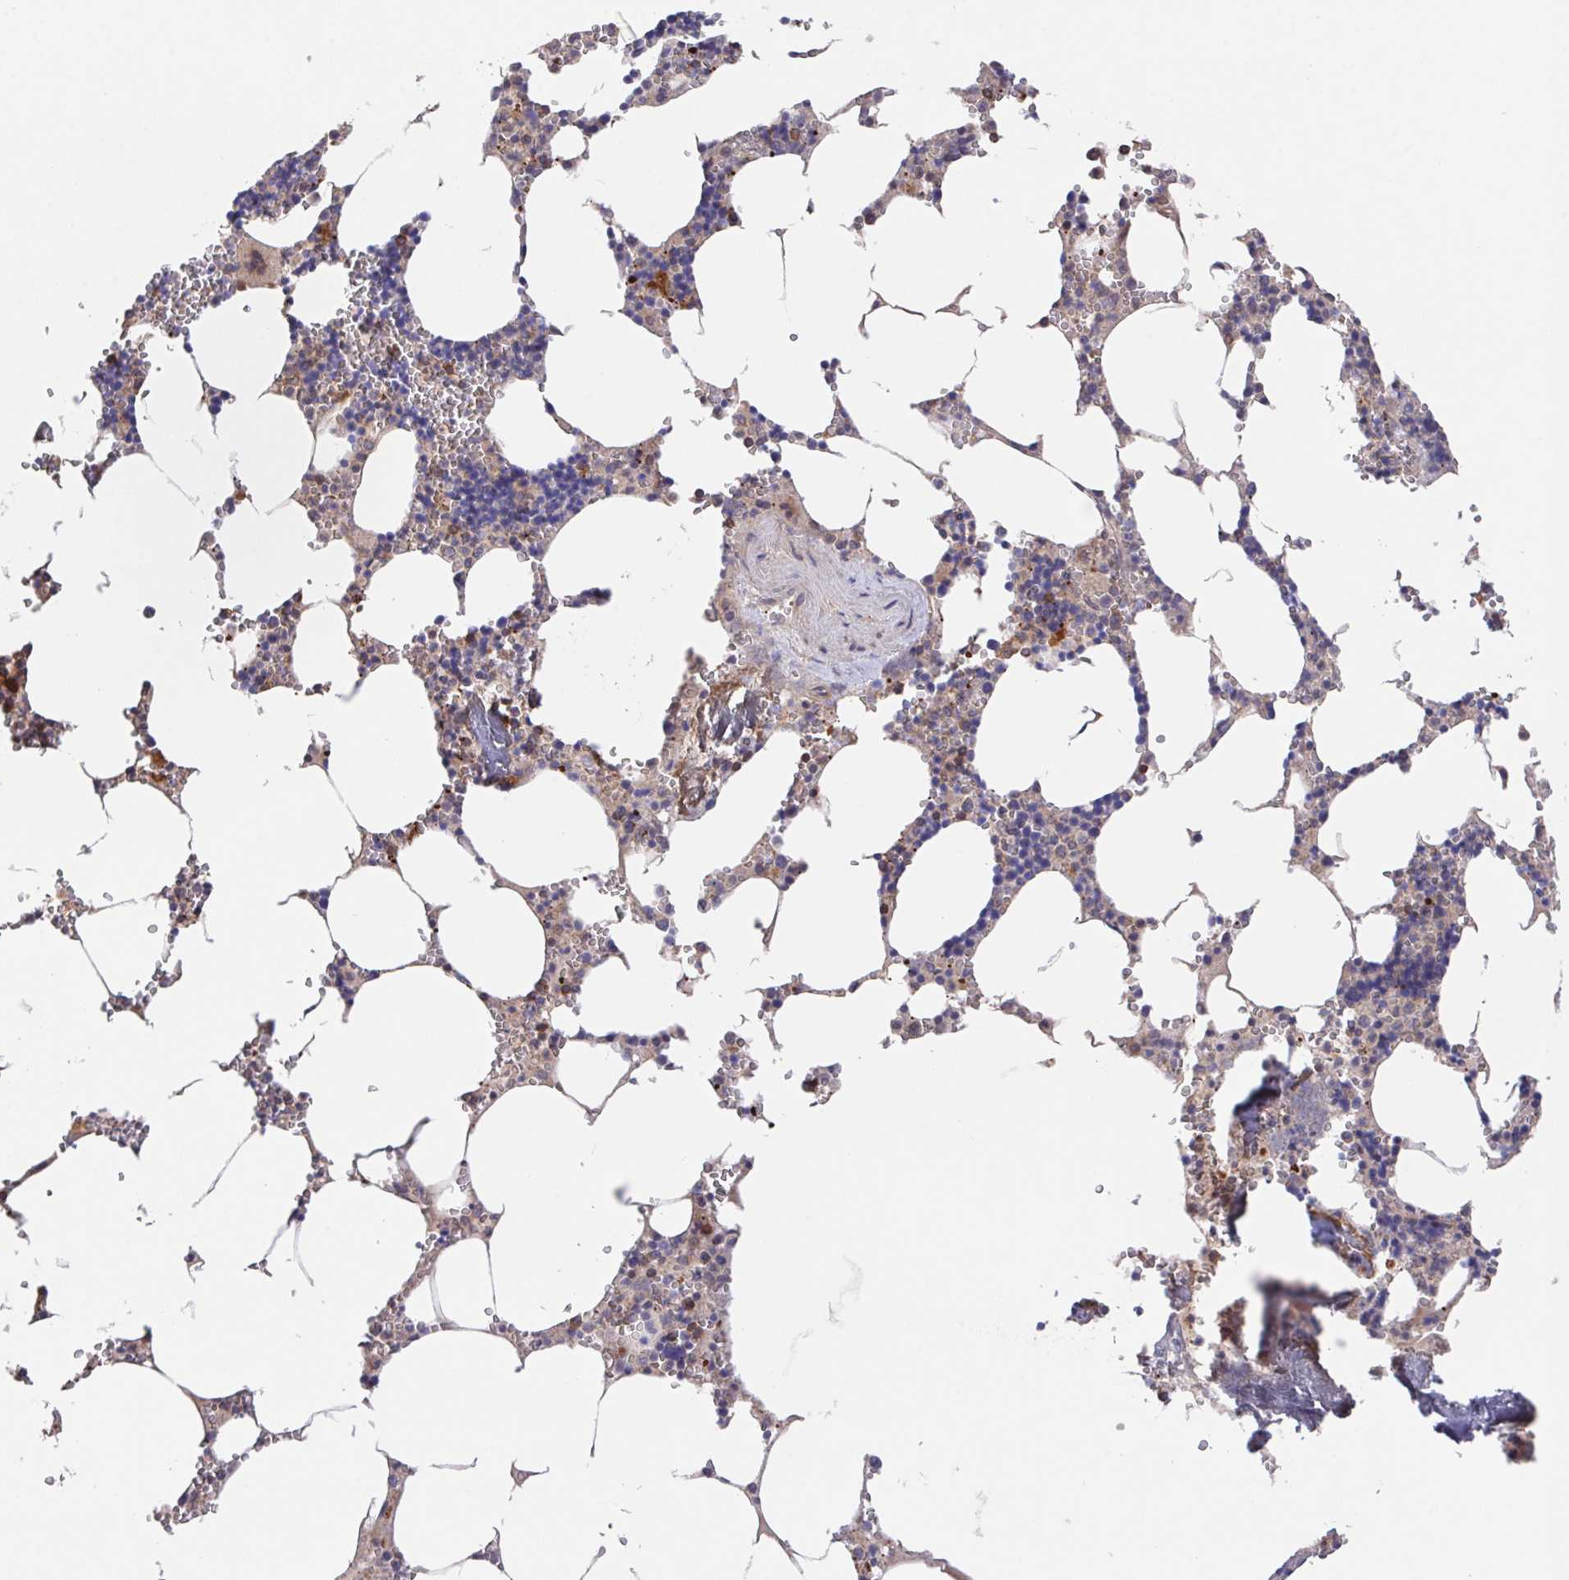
{"staining": {"intensity": "moderate", "quantity": "<25%", "location": "cytoplasmic/membranous"}, "tissue": "bone marrow", "cell_type": "Hematopoietic cells", "image_type": "normal", "snomed": [{"axis": "morphology", "description": "Normal tissue, NOS"}, {"axis": "topography", "description": "Bone marrow"}], "caption": "Immunohistochemical staining of benign human bone marrow shows low levels of moderate cytoplasmic/membranous staining in about <25% of hematopoietic cells. The staining is performed using DAB brown chromogen to label protein expression. The nuclei are counter-stained blue using hematoxylin.", "gene": "FAM241A", "patient": {"sex": "male", "age": 54}}